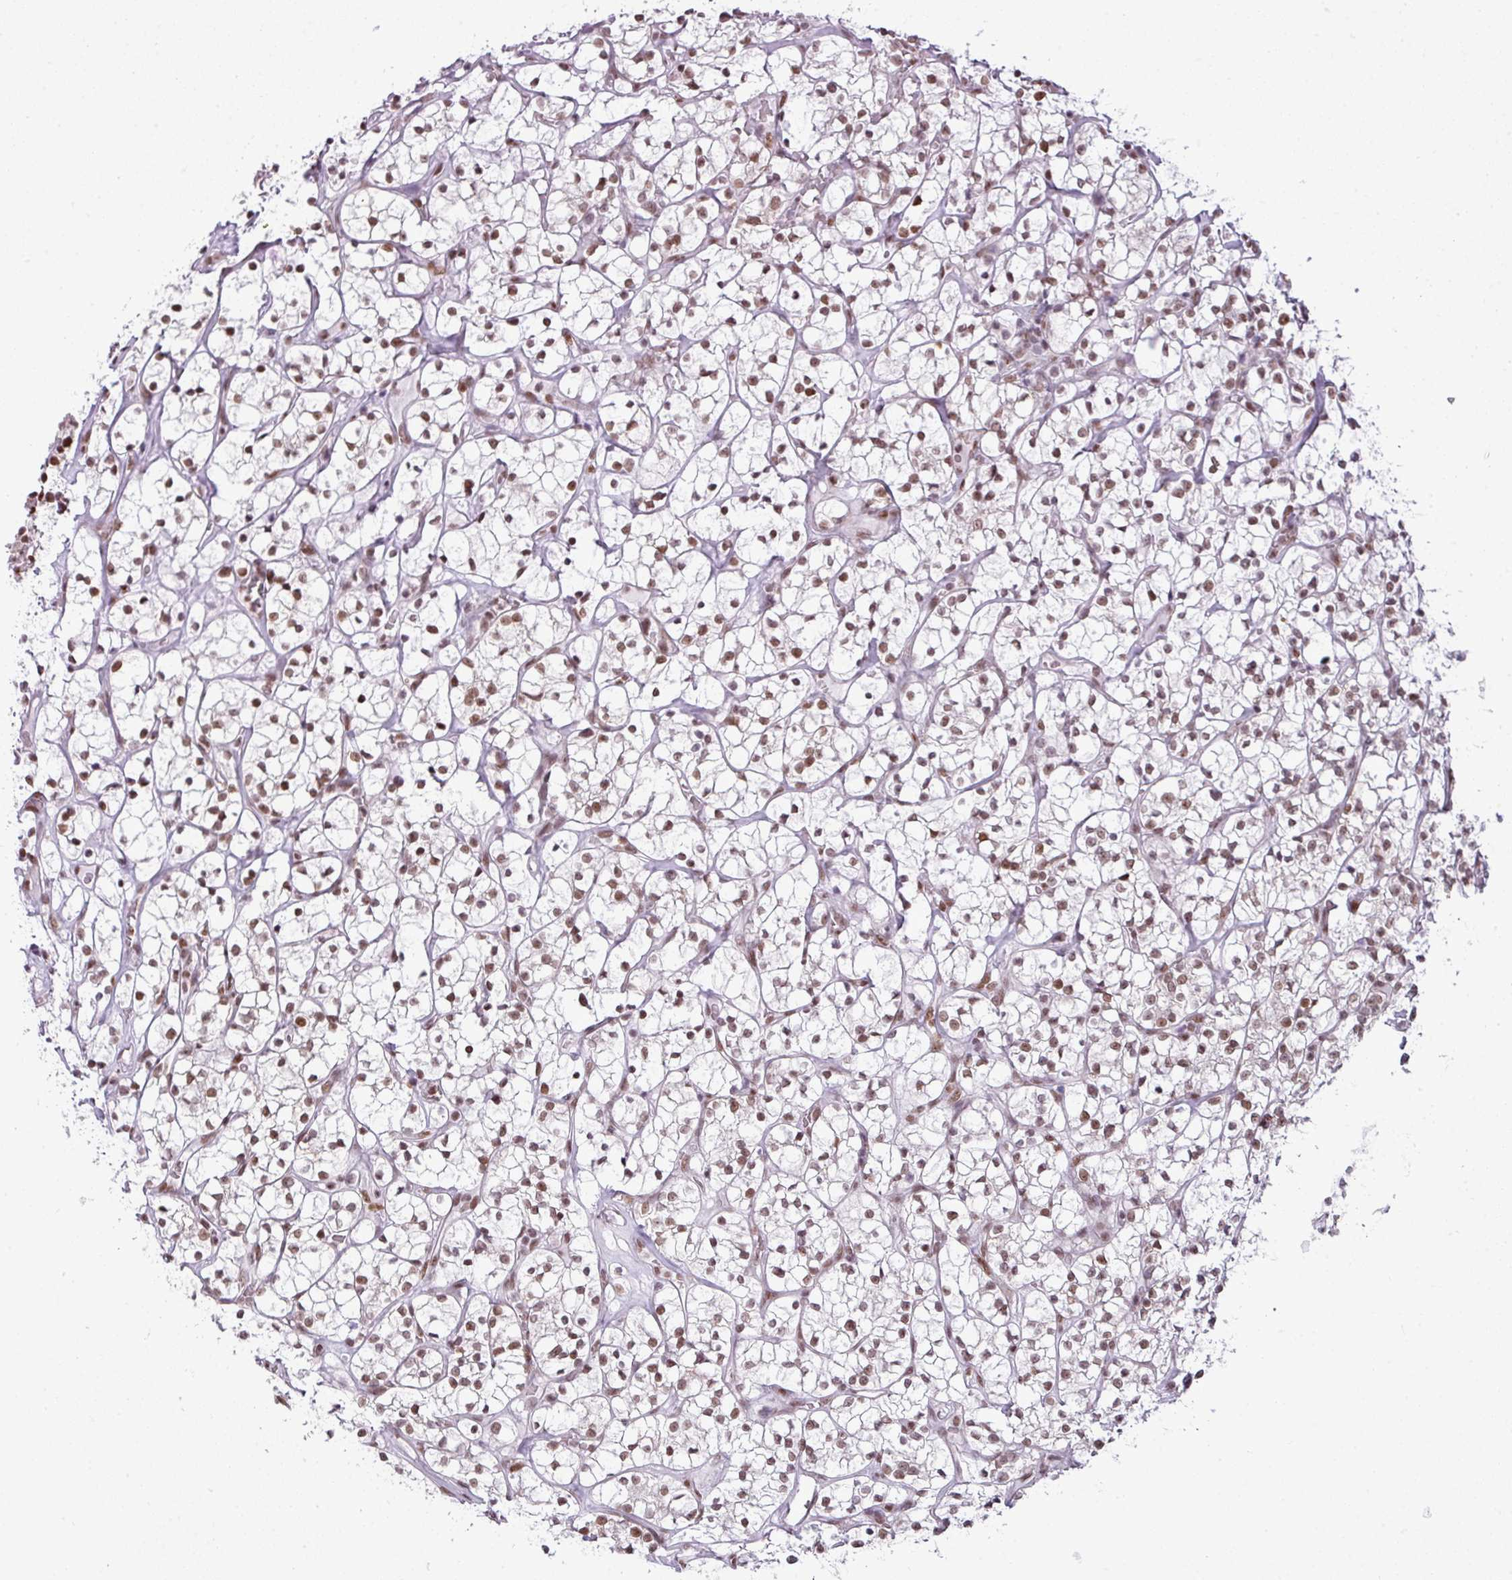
{"staining": {"intensity": "moderate", "quantity": ">75%", "location": "nuclear"}, "tissue": "renal cancer", "cell_type": "Tumor cells", "image_type": "cancer", "snomed": [{"axis": "morphology", "description": "Adenocarcinoma, NOS"}, {"axis": "topography", "description": "Kidney"}], "caption": "Tumor cells show medium levels of moderate nuclear positivity in approximately >75% of cells in human adenocarcinoma (renal). The staining is performed using DAB brown chromogen to label protein expression. The nuclei are counter-stained blue using hematoxylin.", "gene": "ARL6IP4", "patient": {"sex": "female", "age": 64}}